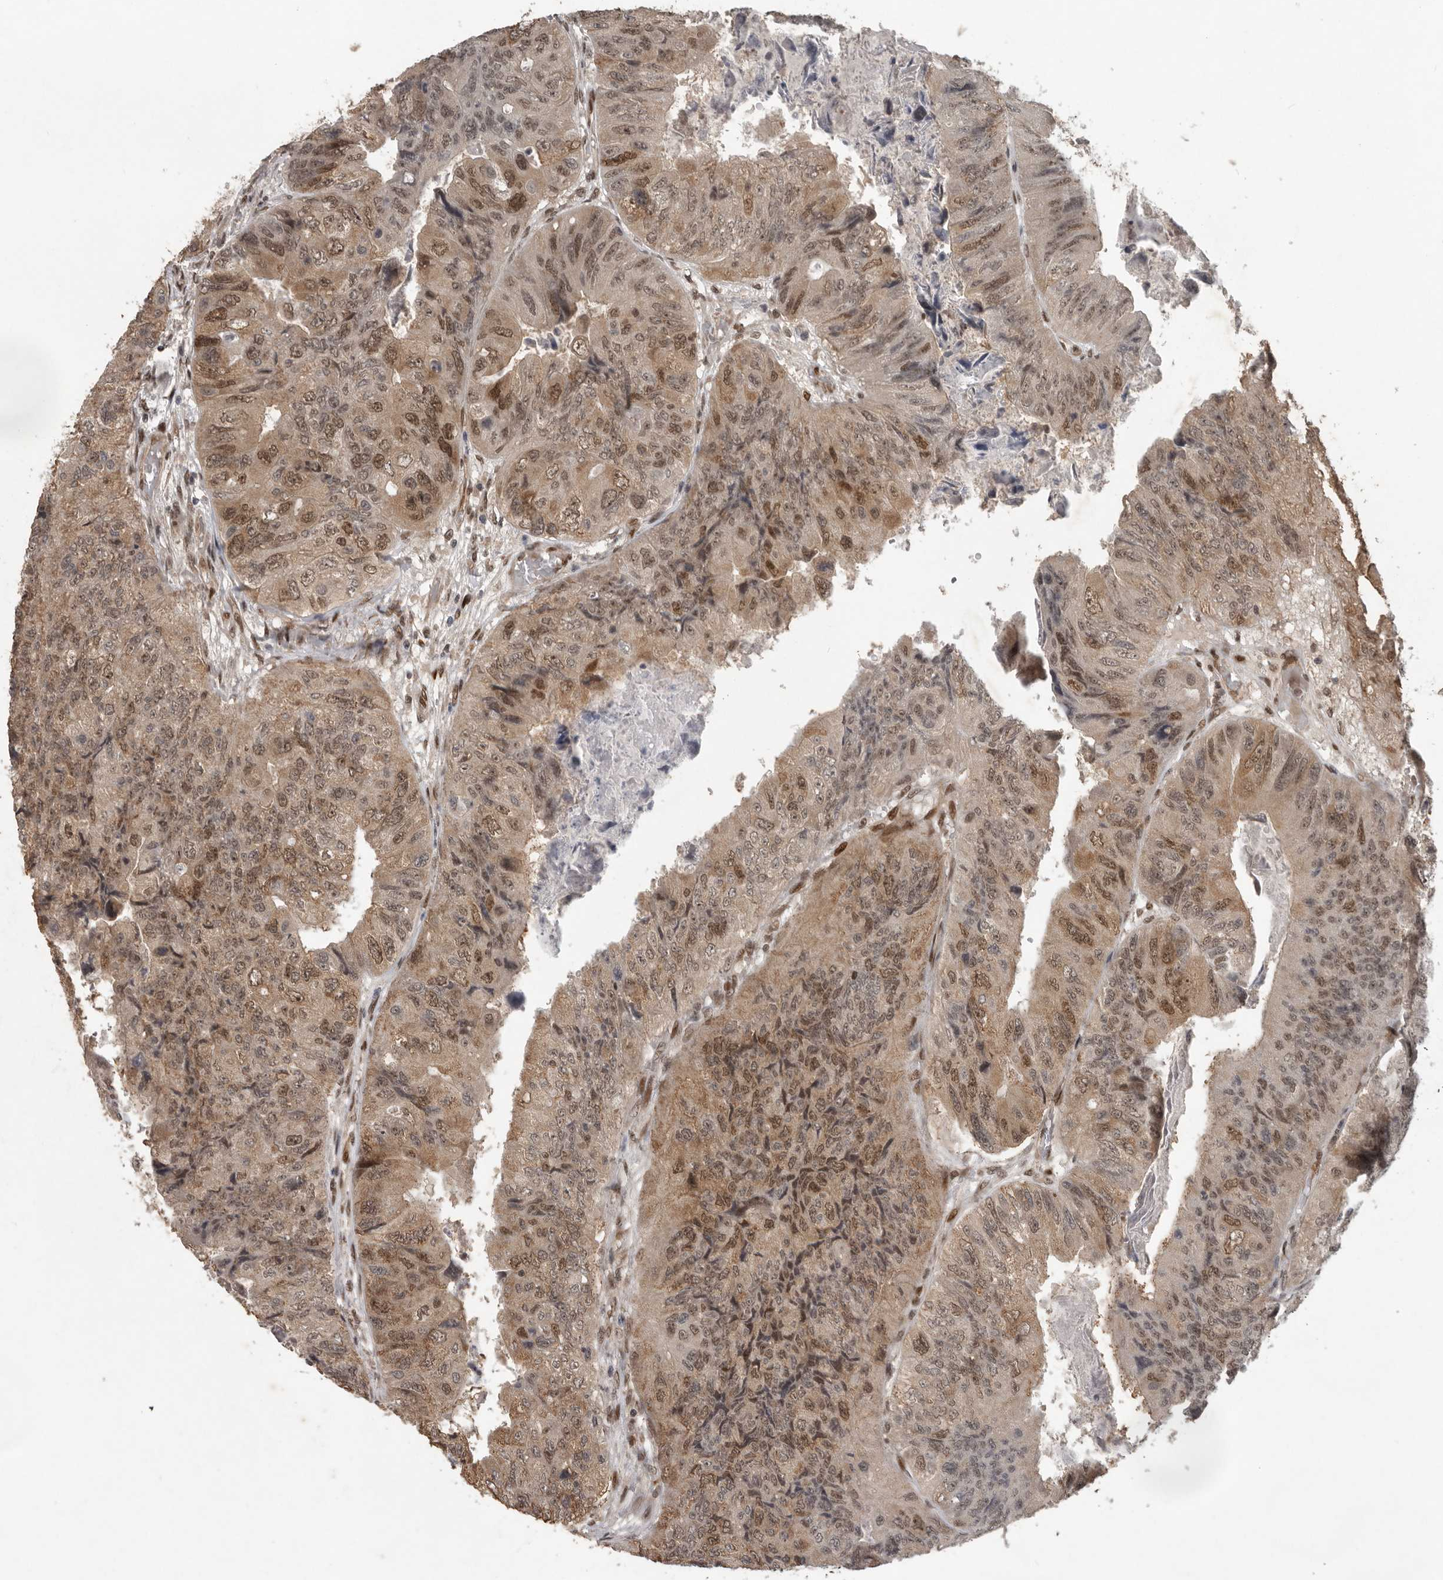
{"staining": {"intensity": "moderate", "quantity": "25%-75%", "location": "cytoplasmic/membranous,nuclear"}, "tissue": "colorectal cancer", "cell_type": "Tumor cells", "image_type": "cancer", "snomed": [{"axis": "morphology", "description": "Adenocarcinoma, NOS"}, {"axis": "topography", "description": "Rectum"}], "caption": "Tumor cells show medium levels of moderate cytoplasmic/membranous and nuclear expression in about 25%-75% of cells in human colorectal cancer (adenocarcinoma).", "gene": "CDC27", "patient": {"sex": "male", "age": 63}}